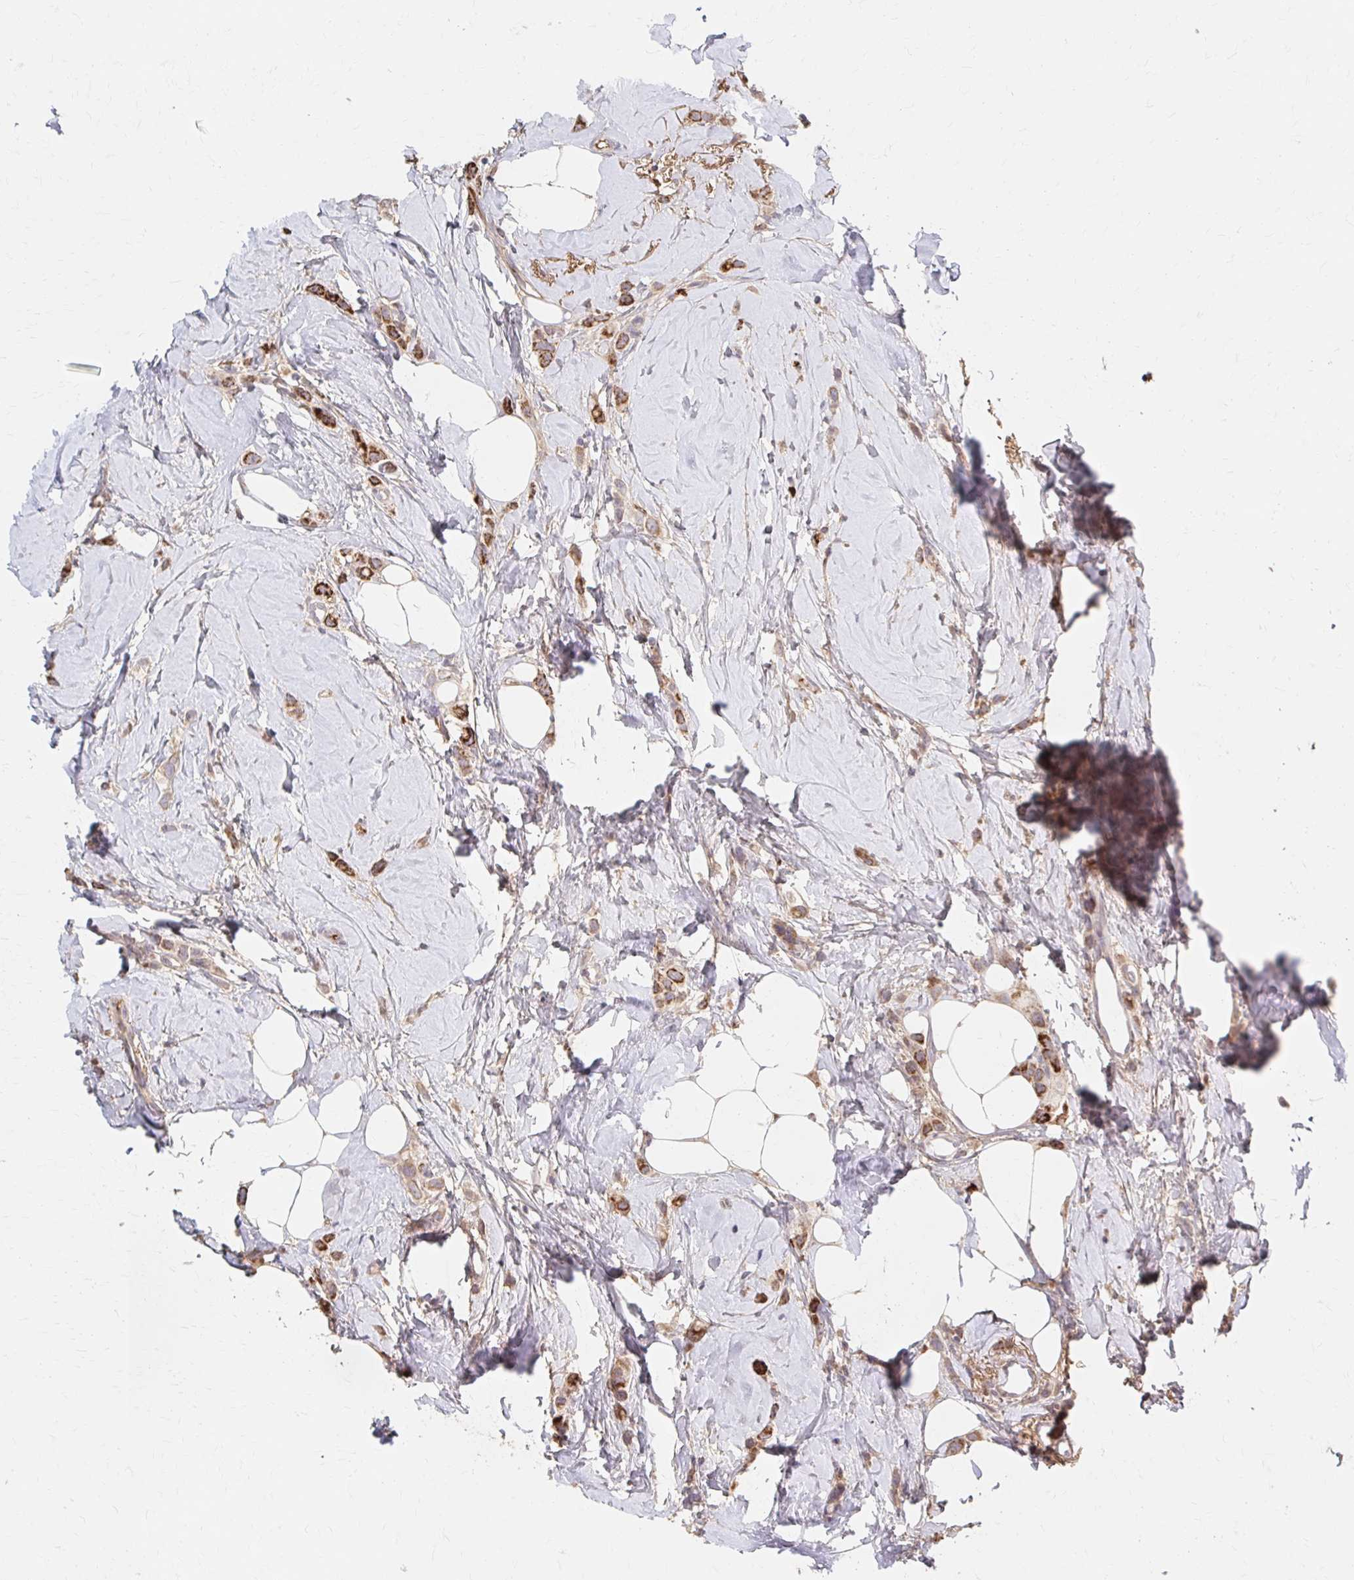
{"staining": {"intensity": "strong", "quantity": "<25%", "location": "cytoplasmic/membranous"}, "tissue": "breast cancer", "cell_type": "Tumor cells", "image_type": "cancer", "snomed": [{"axis": "morphology", "description": "Lobular carcinoma"}, {"axis": "topography", "description": "Breast"}], "caption": "A medium amount of strong cytoplasmic/membranous expression is seen in about <25% of tumor cells in lobular carcinoma (breast) tissue.", "gene": "HMGCS2", "patient": {"sex": "female", "age": 66}}